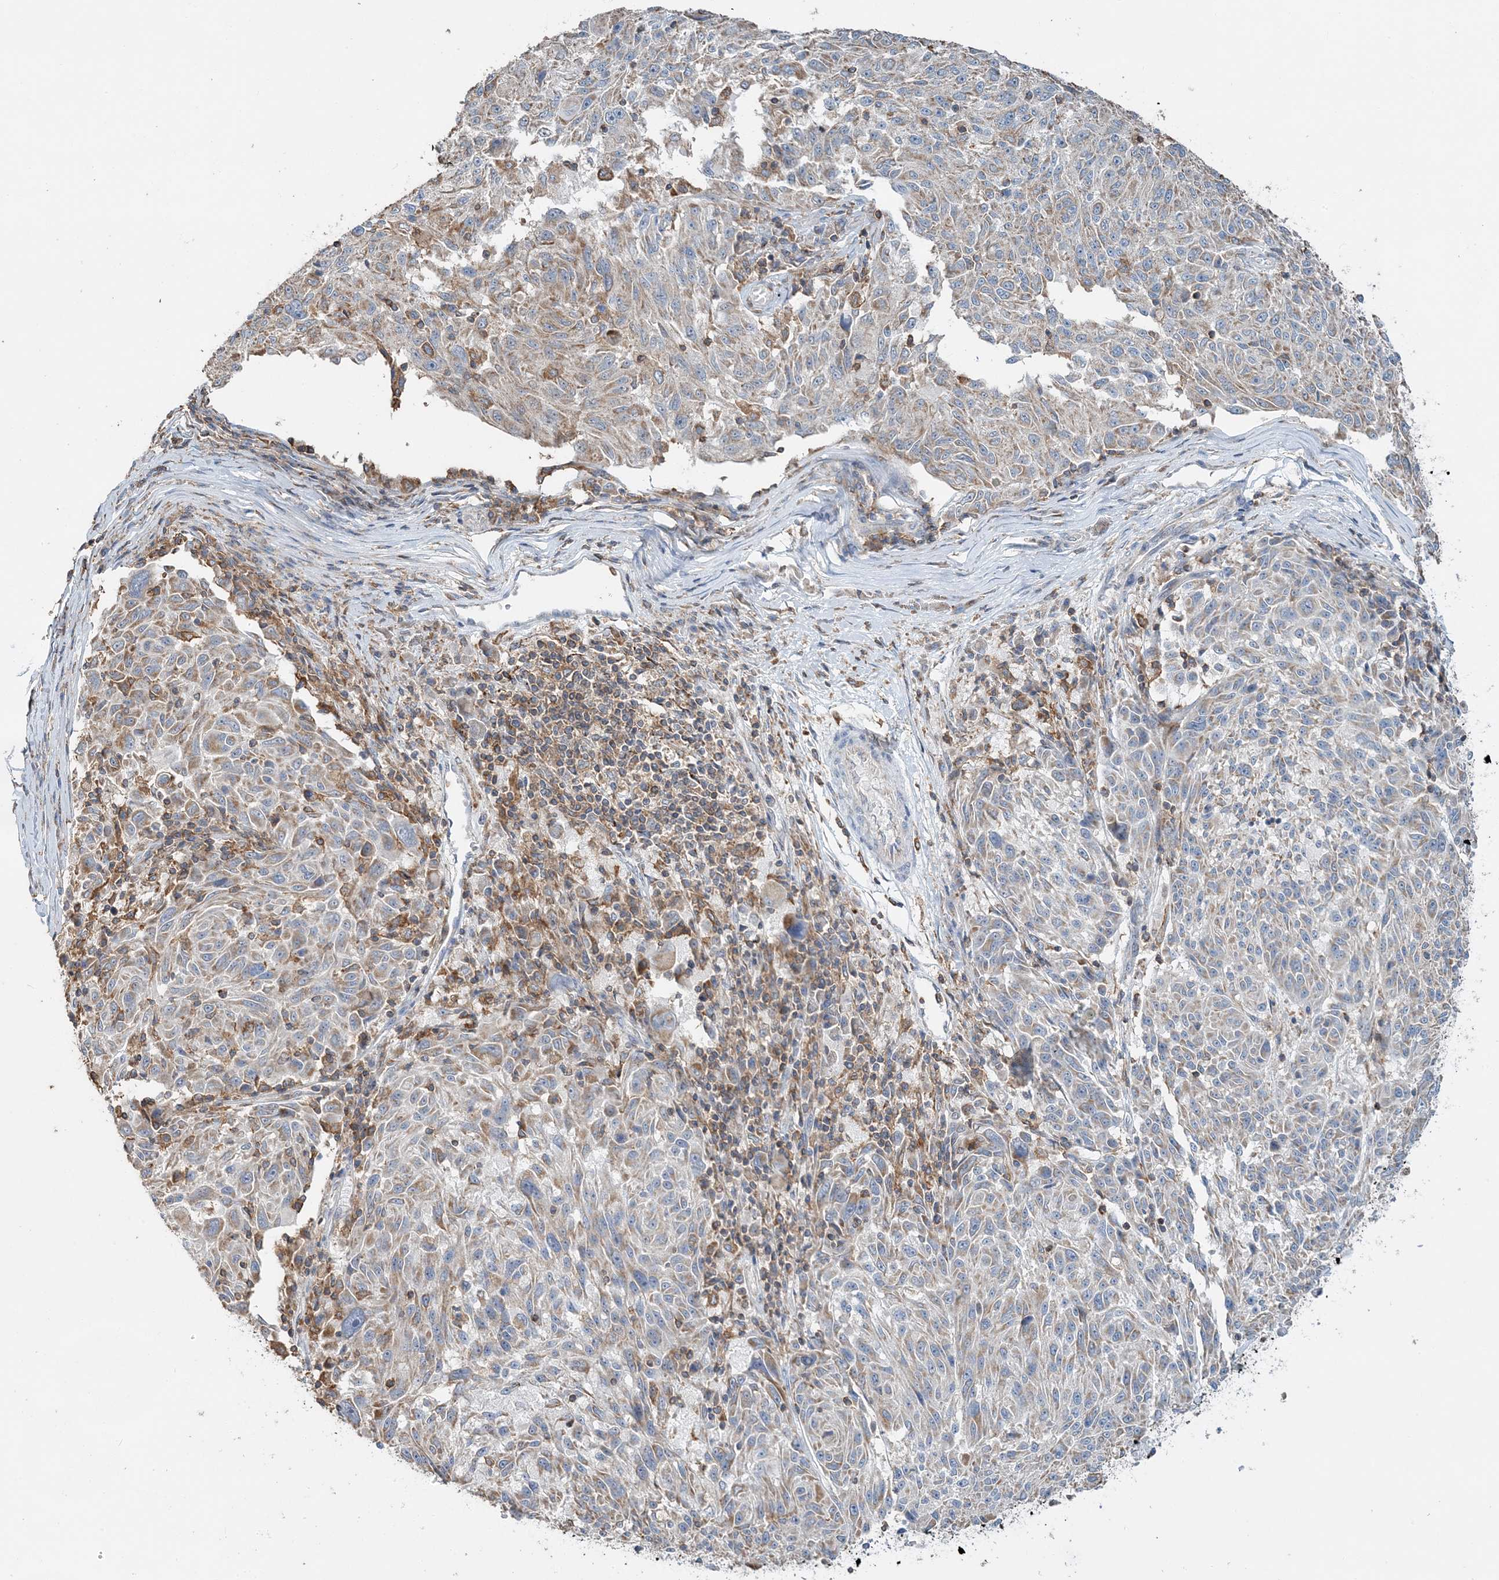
{"staining": {"intensity": "weak", "quantity": "25%-75%", "location": "cytoplasmic/membranous"}, "tissue": "melanoma", "cell_type": "Tumor cells", "image_type": "cancer", "snomed": [{"axis": "morphology", "description": "Malignant melanoma, NOS"}, {"axis": "topography", "description": "Skin"}], "caption": "Melanoma stained with a brown dye reveals weak cytoplasmic/membranous positive expression in about 25%-75% of tumor cells.", "gene": "TMLHE", "patient": {"sex": "male", "age": 53}}